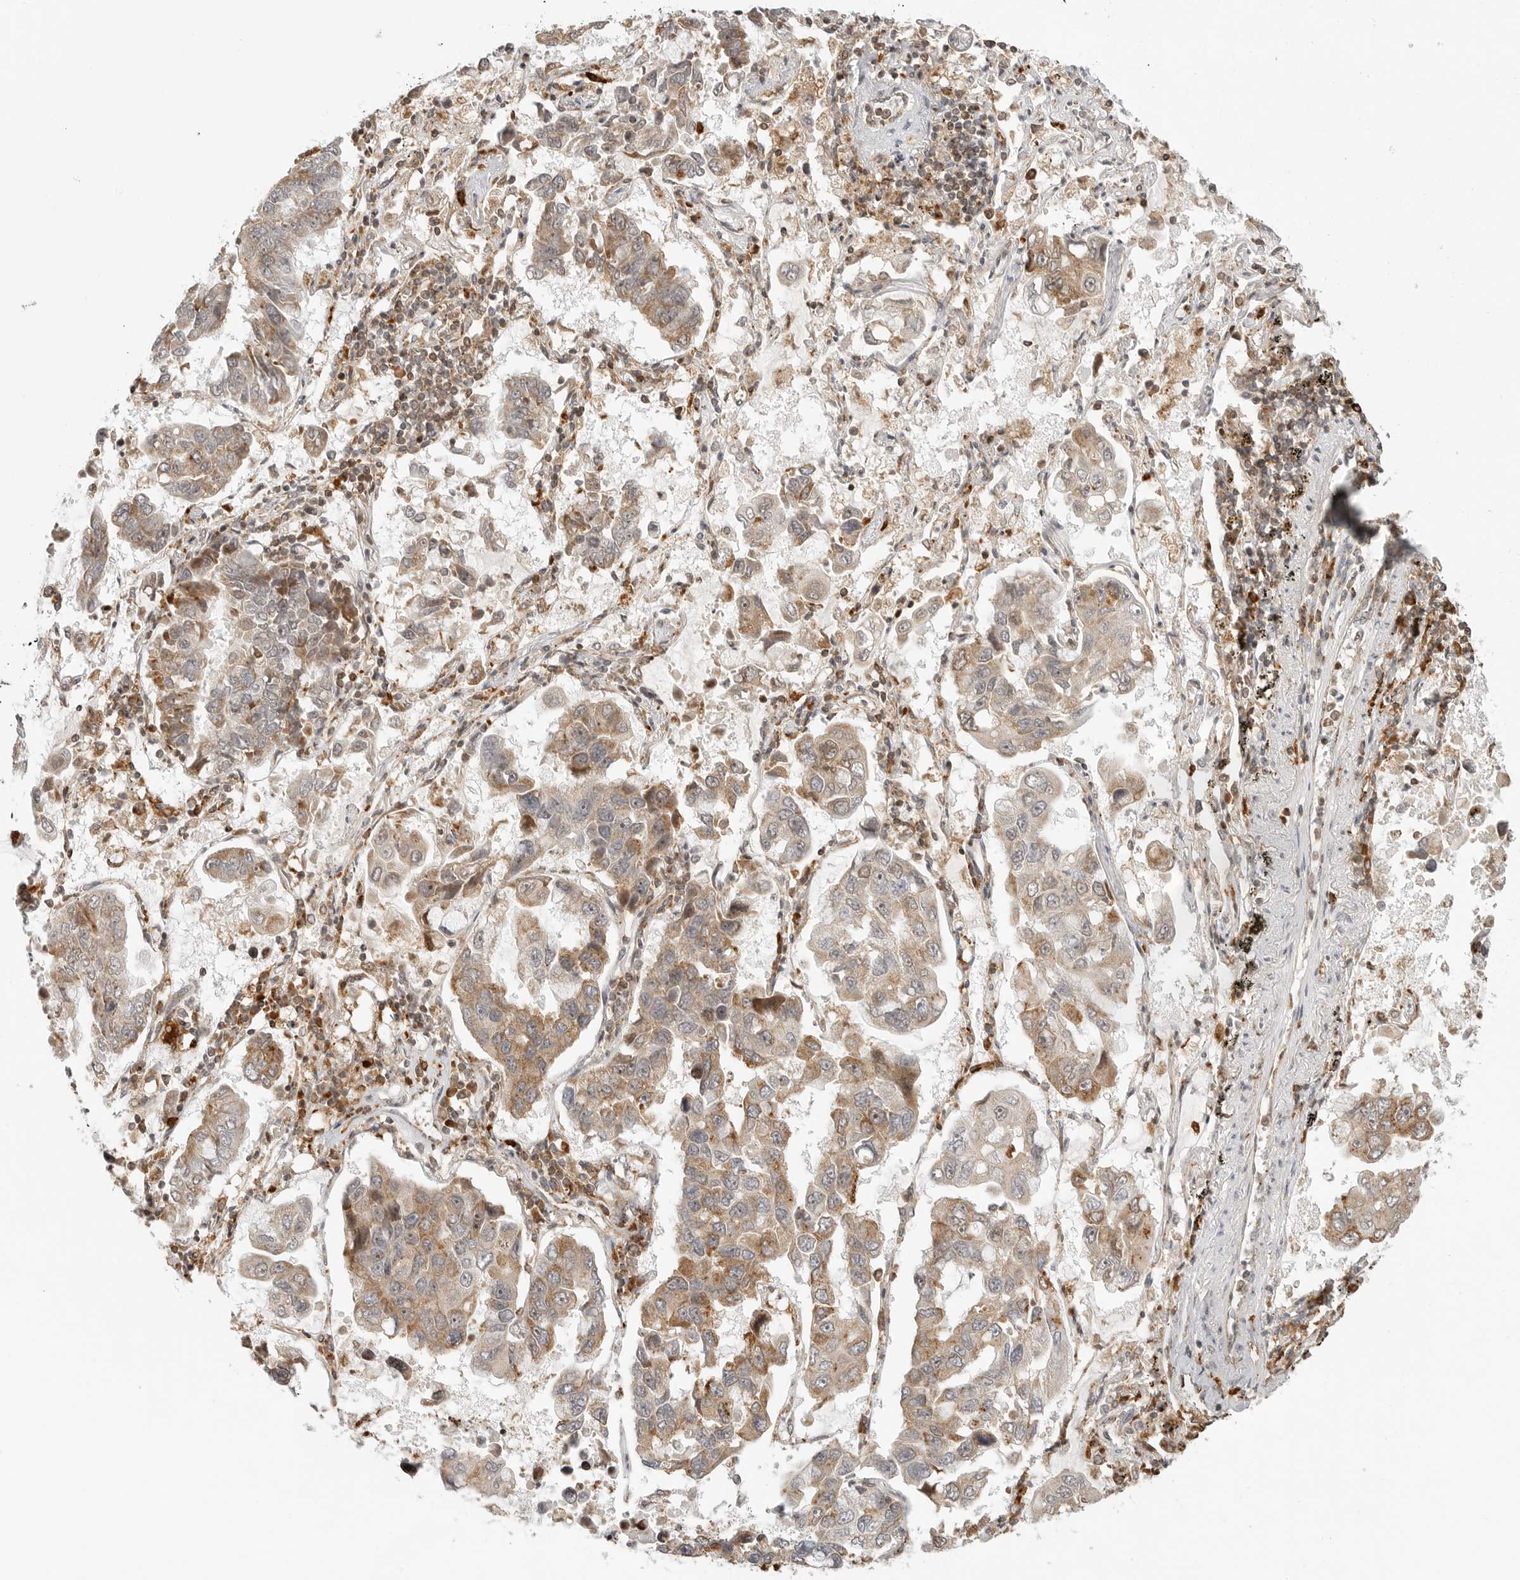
{"staining": {"intensity": "moderate", "quantity": ">75%", "location": "cytoplasmic/membranous"}, "tissue": "lung cancer", "cell_type": "Tumor cells", "image_type": "cancer", "snomed": [{"axis": "morphology", "description": "Adenocarcinoma, NOS"}, {"axis": "topography", "description": "Lung"}], "caption": "Immunohistochemistry (DAB) staining of human lung cancer reveals moderate cytoplasmic/membranous protein expression in about >75% of tumor cells.", "gene": "IDUA", "patient": {"sex": "male", "age": 64}}